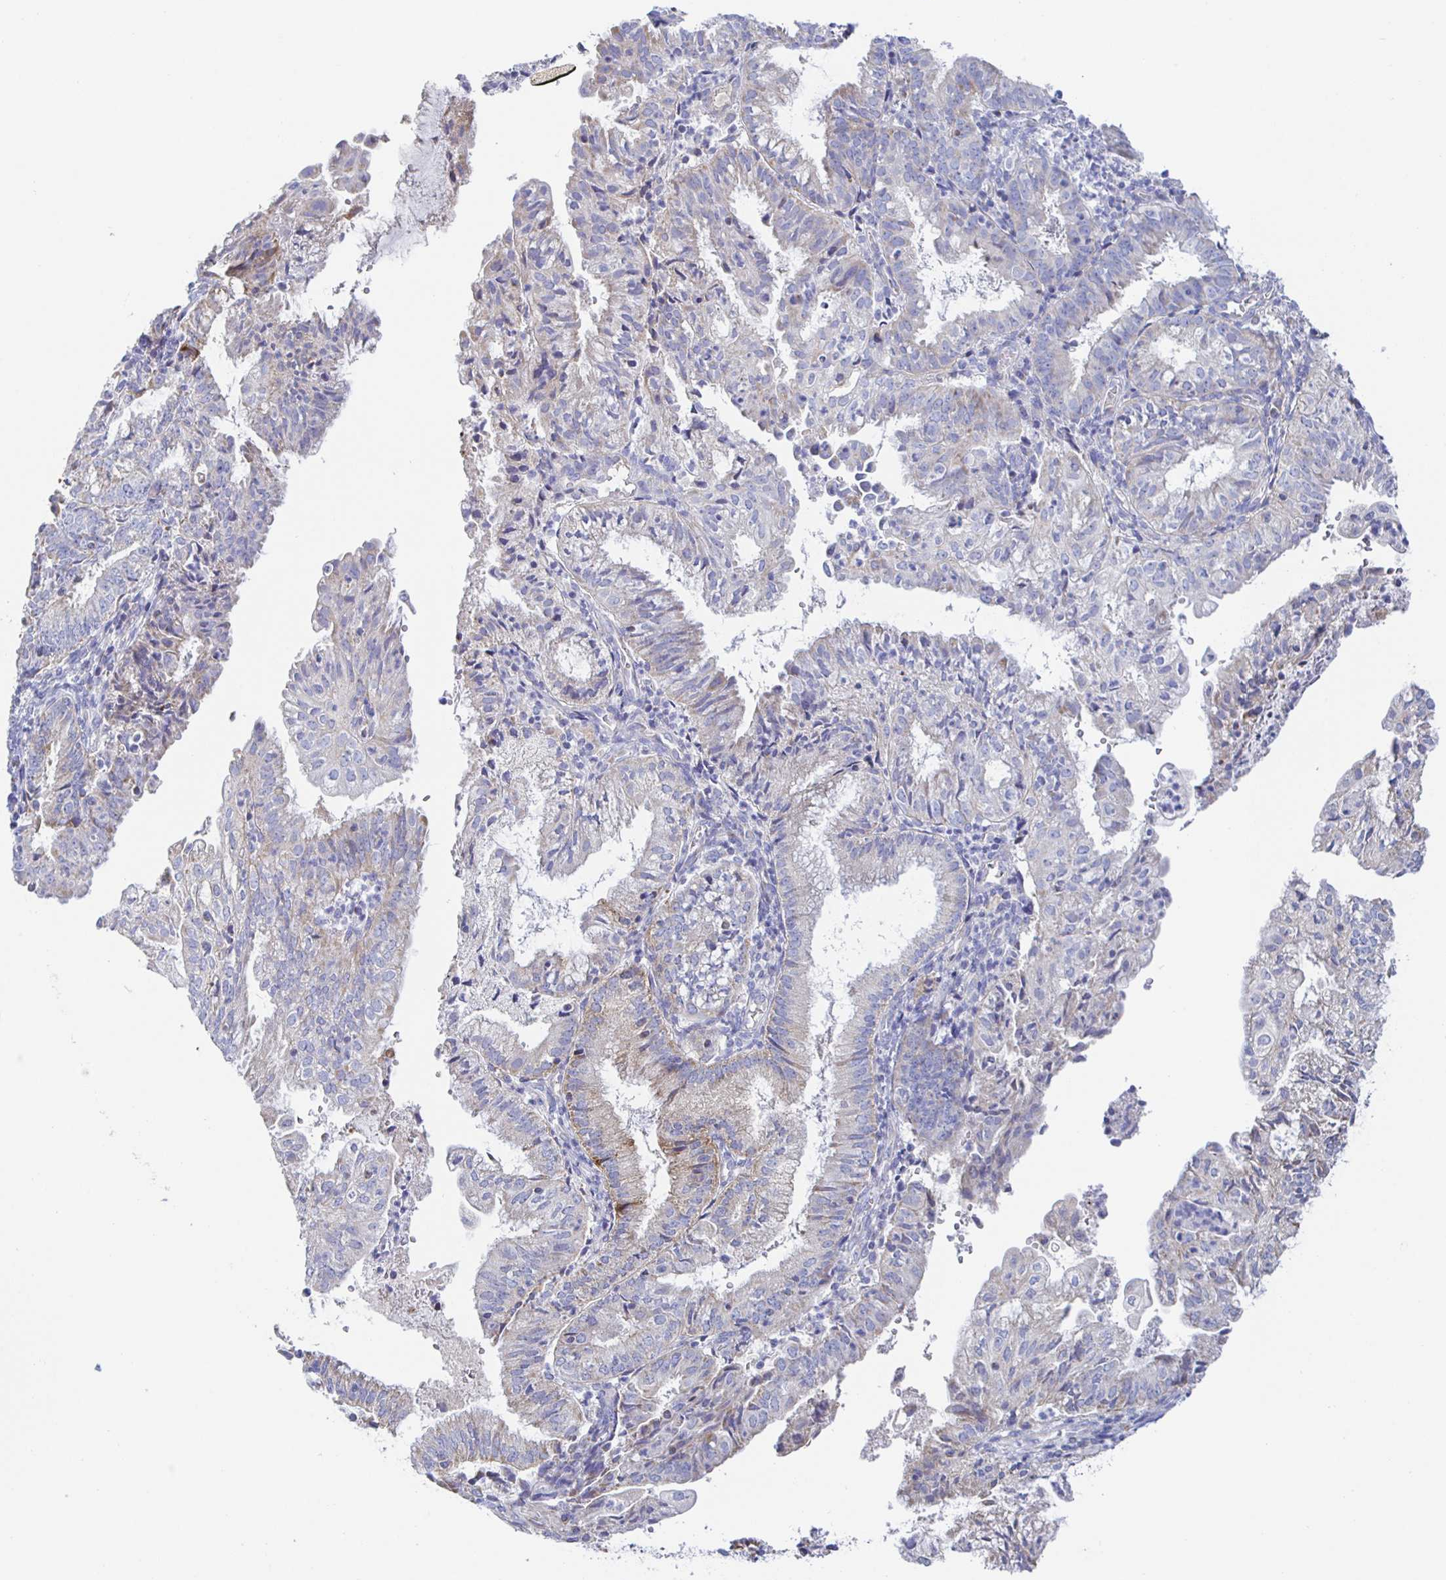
{"staining": {"intensity": "weak", "quantity": "<25%", "location": "cytoplasmic/membranous"}, "tissue": "endometrial cancer", "cell_type": "Tumor cells", "image_type": "cancer", "snomed": [{"axis": "morphology", "description": "Adenocarcinoma, NOS"}, {"axis": "topography", "description": "Endometrium"}], "caption": "This is an immunohistochemistry photomicrograph of endometrial adenocarcinoma. There is no staining in tumor cells.", "gene": "SYNGR4", "patient": {"sex": "female", "age": 55}}